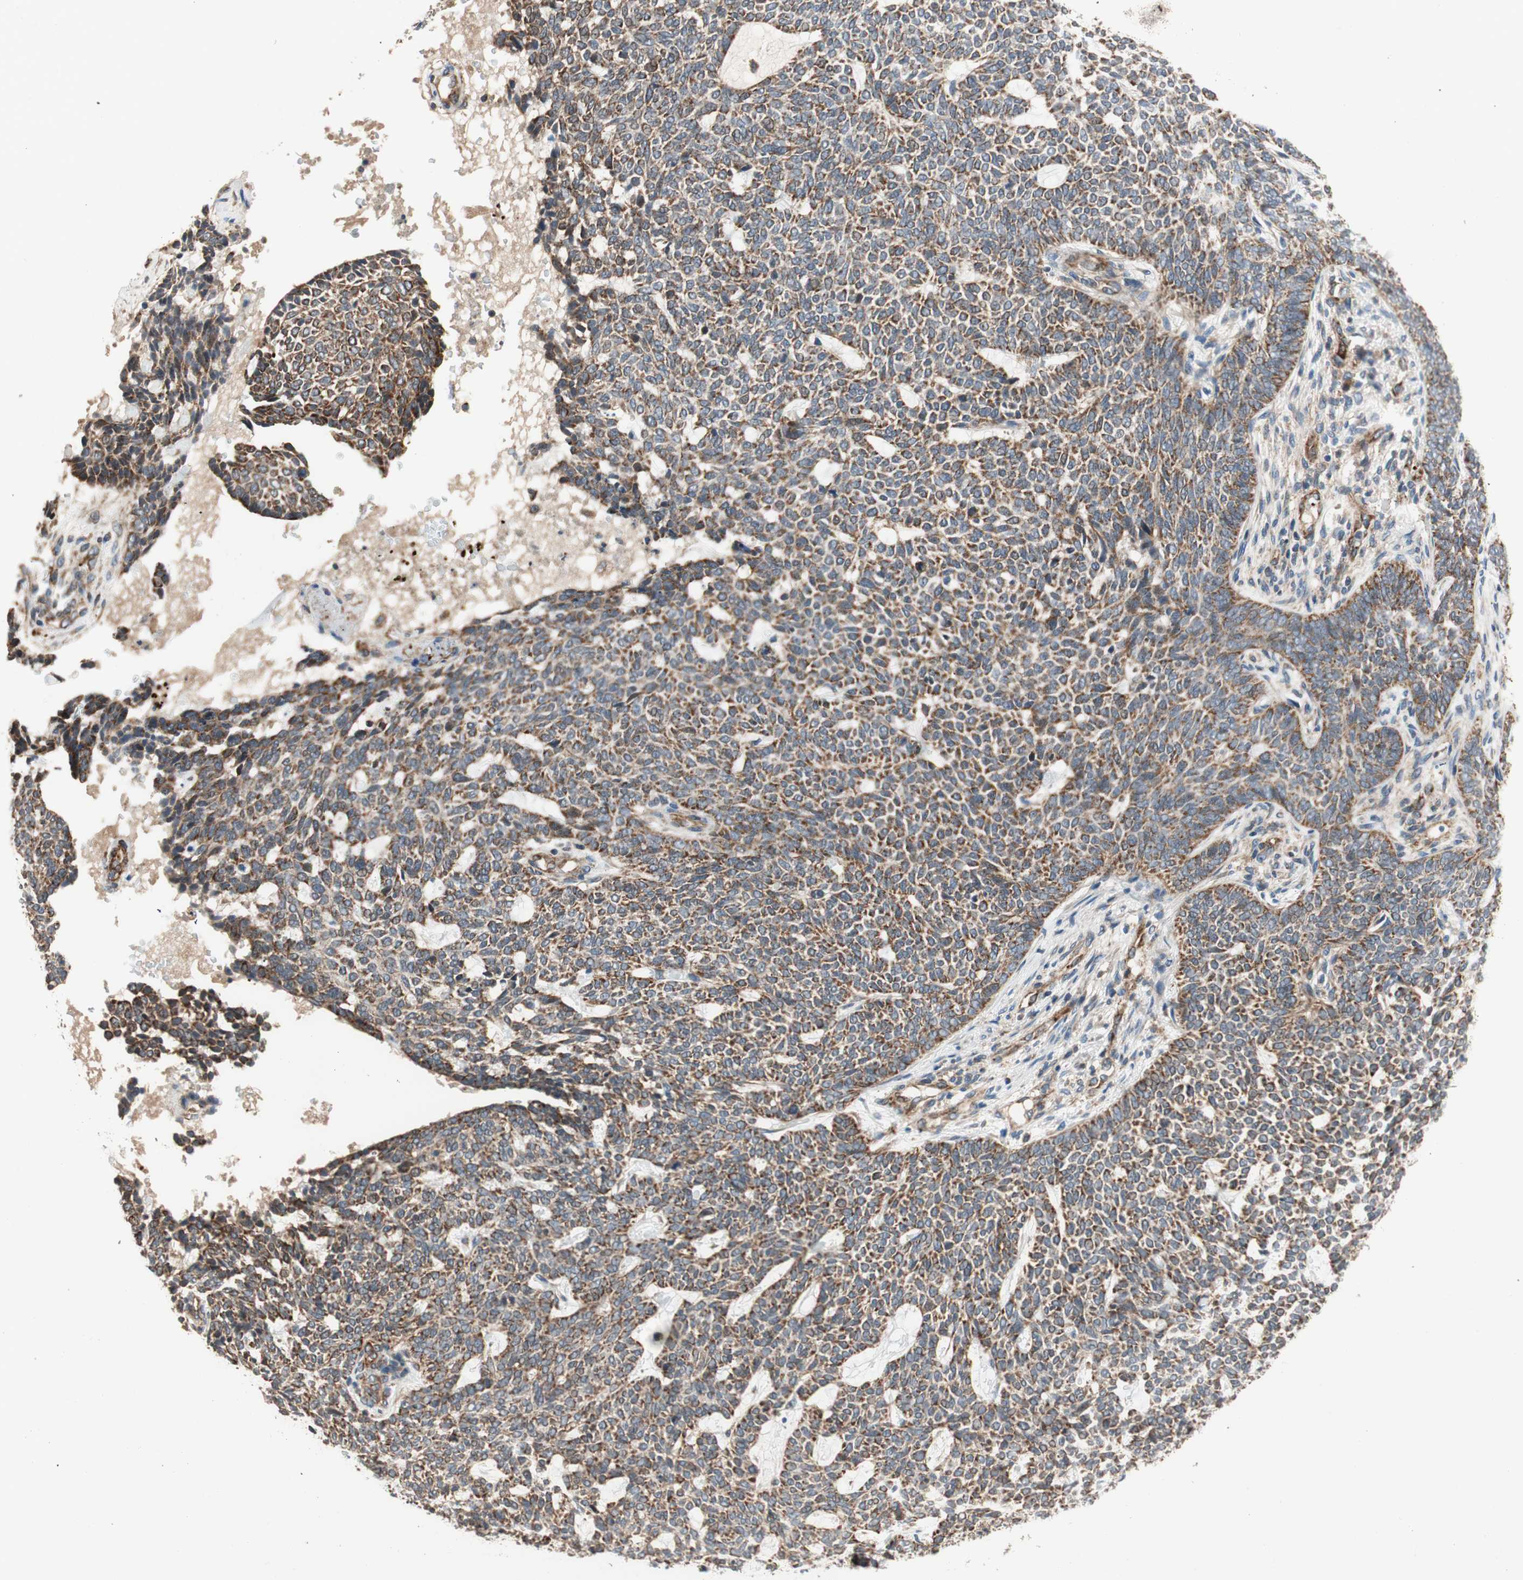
{"staining": {"intensity": "strong", "quantity": ">75%", "location": "cytoplasmic/membranous"}, "tissue": "skin cancer", "cell_type": "Tumor cells", "image_type": "cancer", "snomed": [{"axis": "morphology", "description": "Basal cell carcinoma"}, {"axis": "topography", "description": "Skin"}], "caption": "Basal cell carcinoma (skin) stained with a protein marker shows strong staining in tumor cells.", "gene": "AKAP1", "patient": {"sex": "male", "age": 87}}